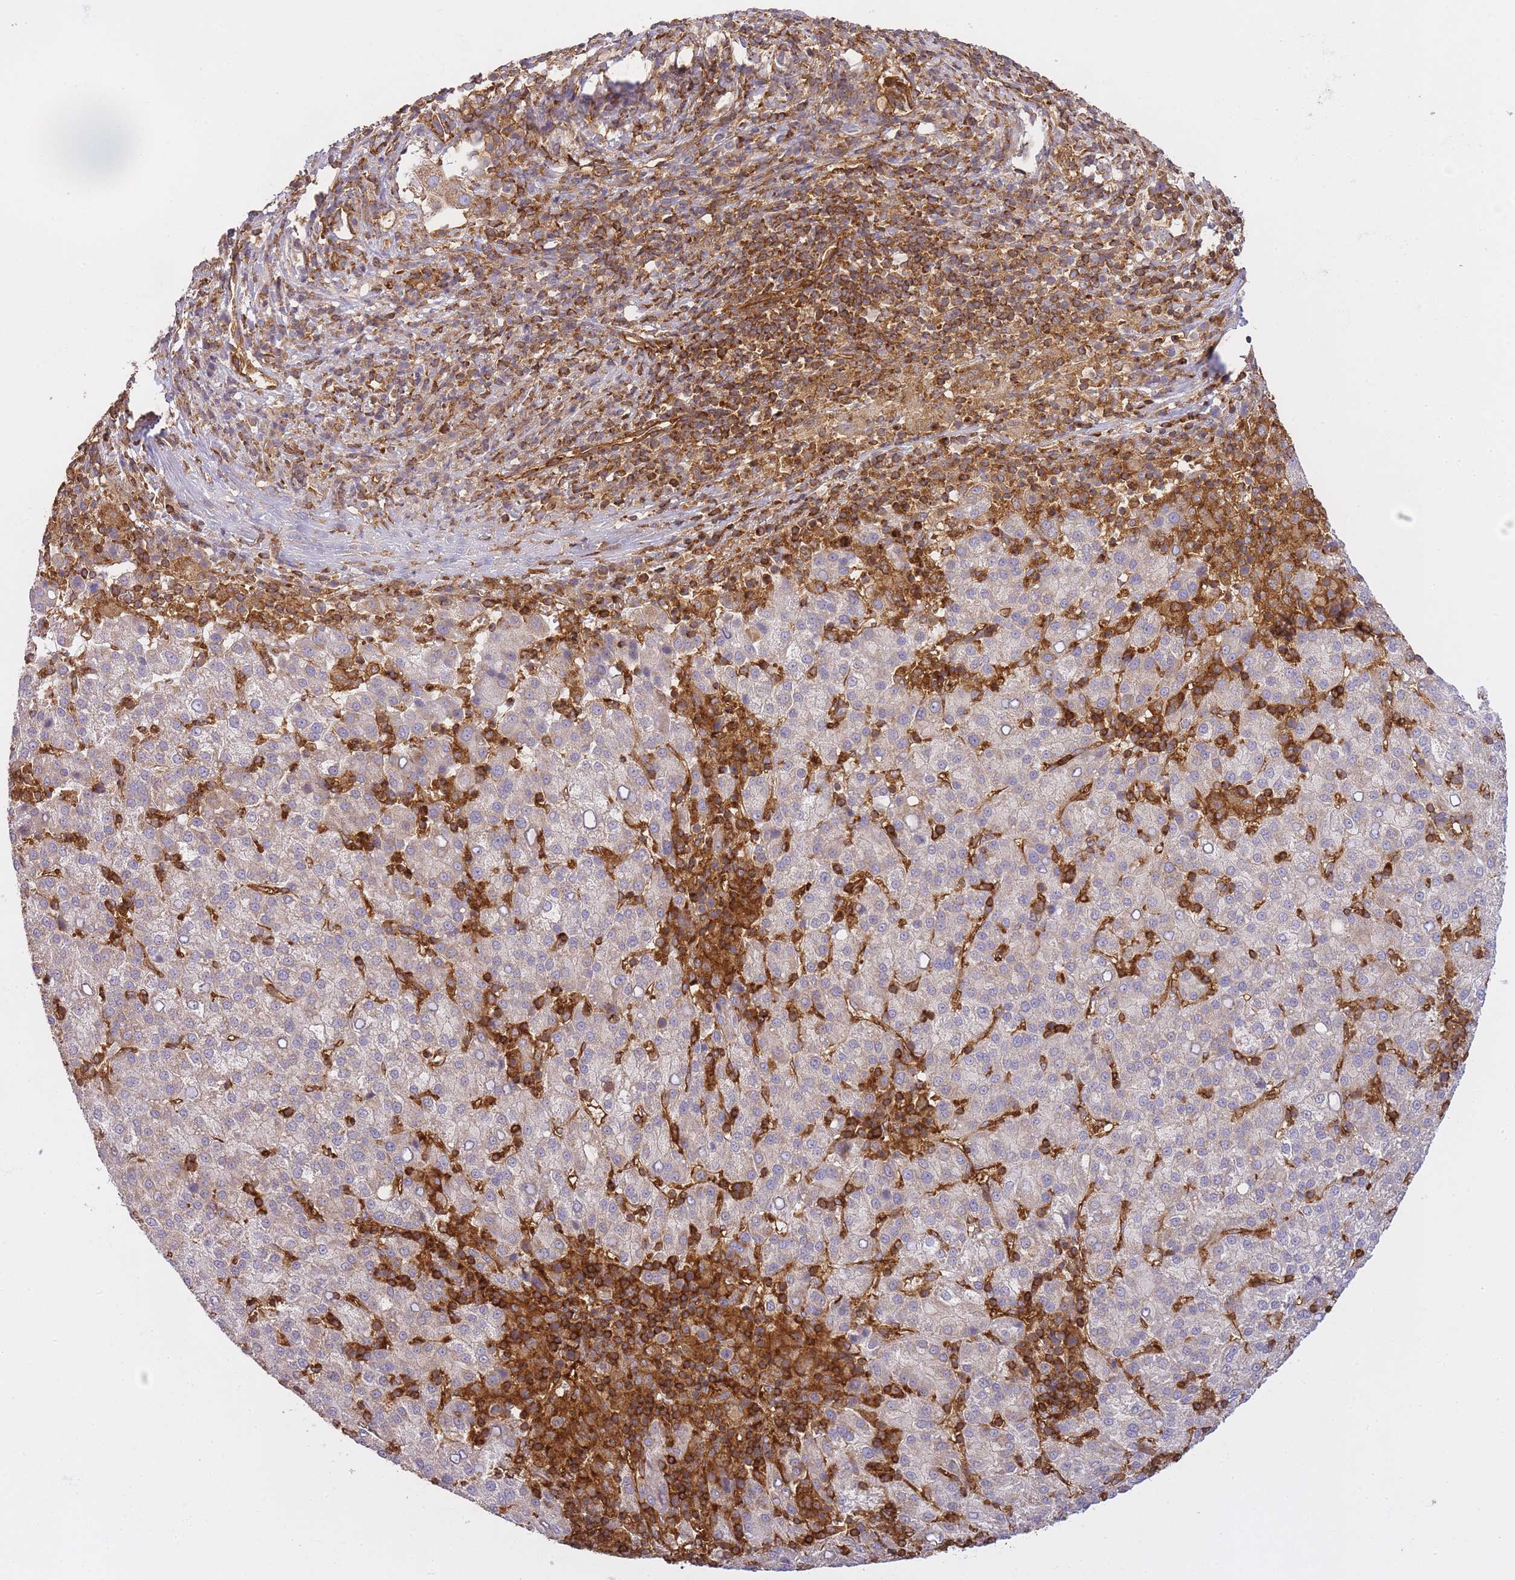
{"staining": {"intensity": "negative", "quantity": "none", "location": "none"}, "tissue": "liver cancer", "cell_type": "Tumor cells", "image_type": "cancer", "snomed": [{"axis": "morphology", "description": "Carcinoma, Hepatocellular, NOS"}, {"axis": "topography", "description": "Liver"}], "caption": "Immunohistochemistry histopathology image of human hepatocellular carcinoma (liver) stained for a protein (brown), which displays no expression in tumor cells. Nuclei are stained in blue.", "gene": "MSN", "patient": {"sex": "female", "age": 58}}